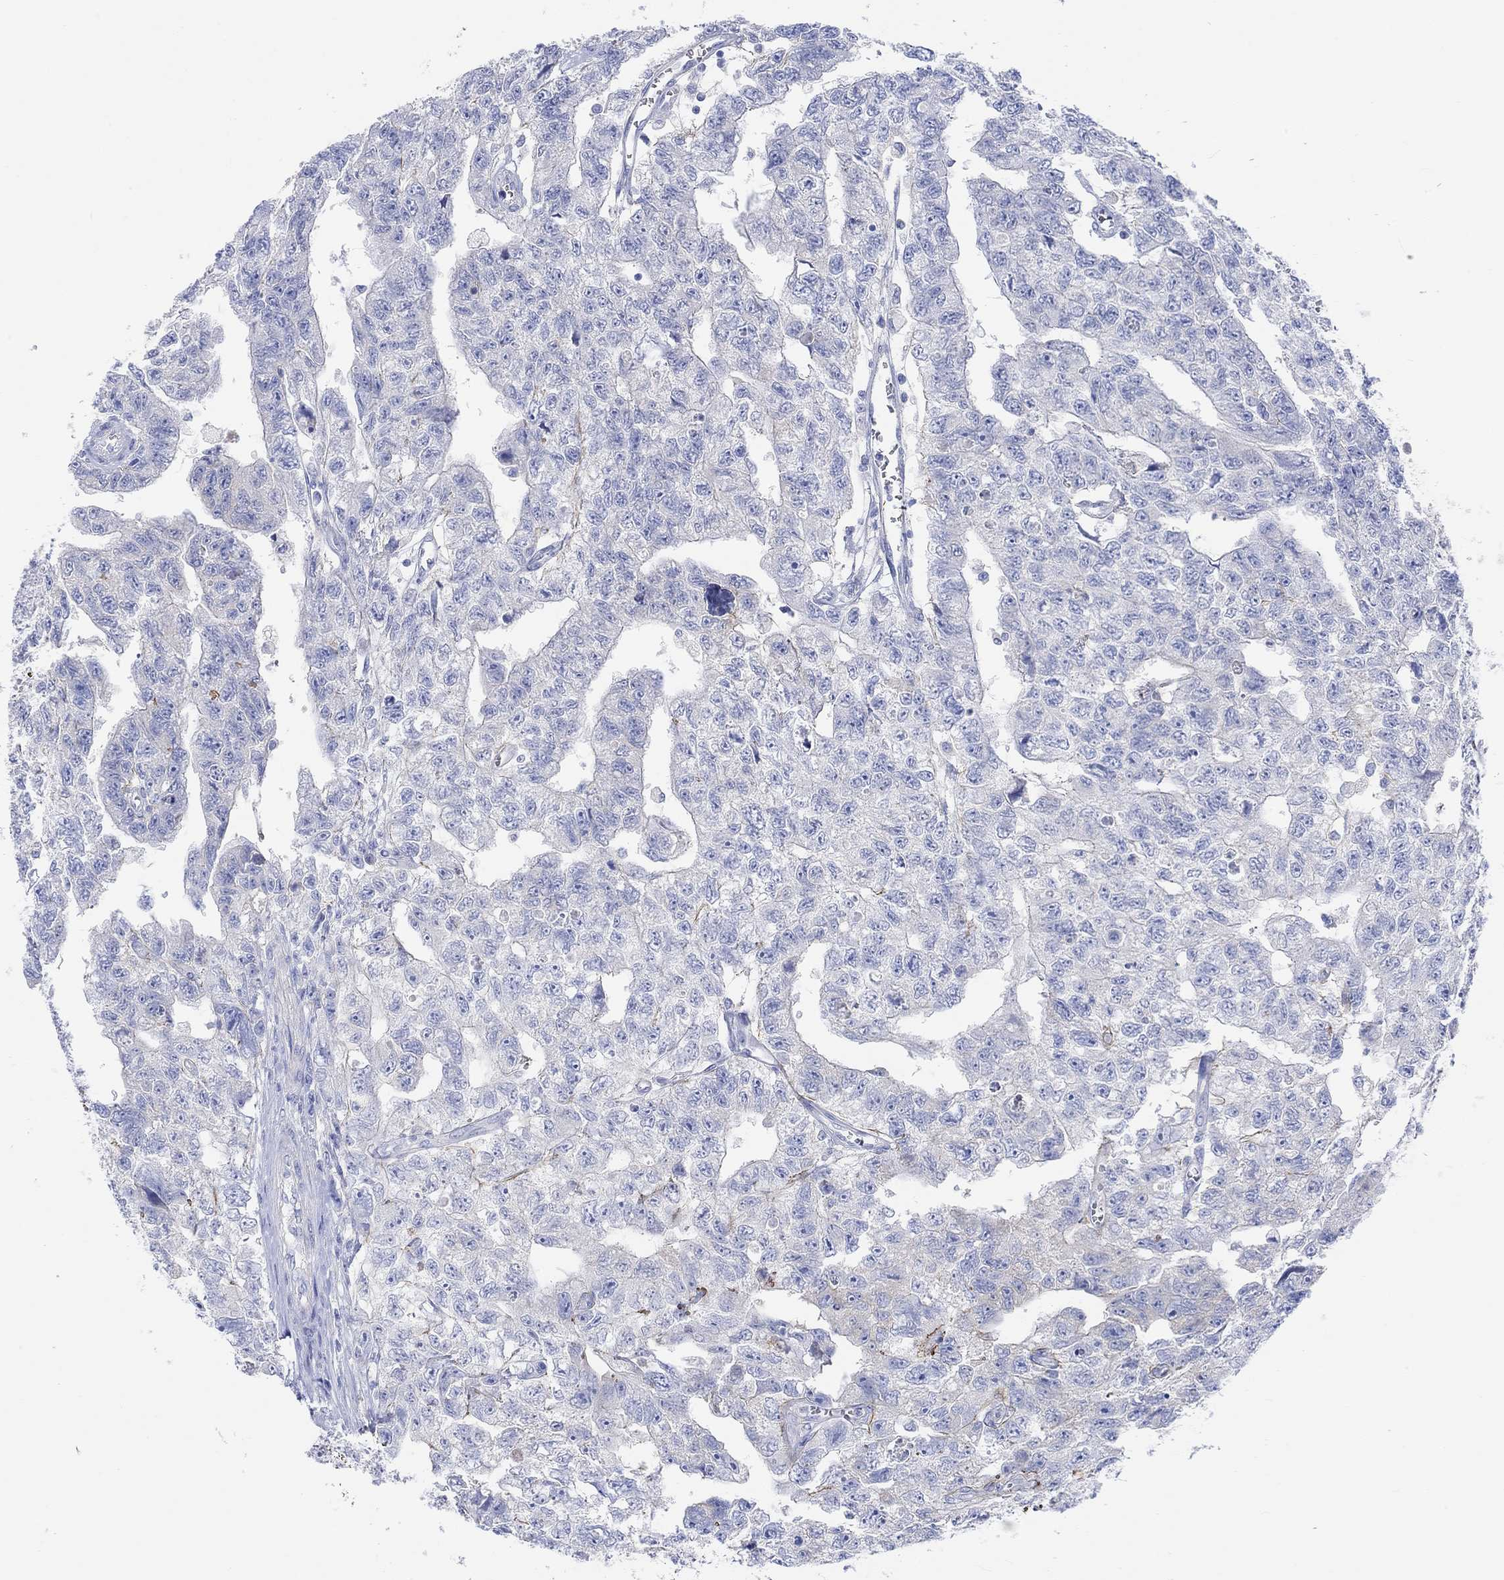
{"staining": {"intensity": "negative", "quantity": "none", "location": "none"}, "tissue": "testis cancer", "cell_type": "Tumor cells", "image_type": "cancer", "snomed": [{"axis": "morphology", "description": "Carcinoma, Embryonal, NOS"}, {"axis": "topography", "description": "Testis"}], "caption": "The immunohistochemistry micrograph has no significant staining in tumor cells of testis embryonal carcinoma tissue.", "gene": "REEP6", "patient": {"sex": "male", "age": 24}}